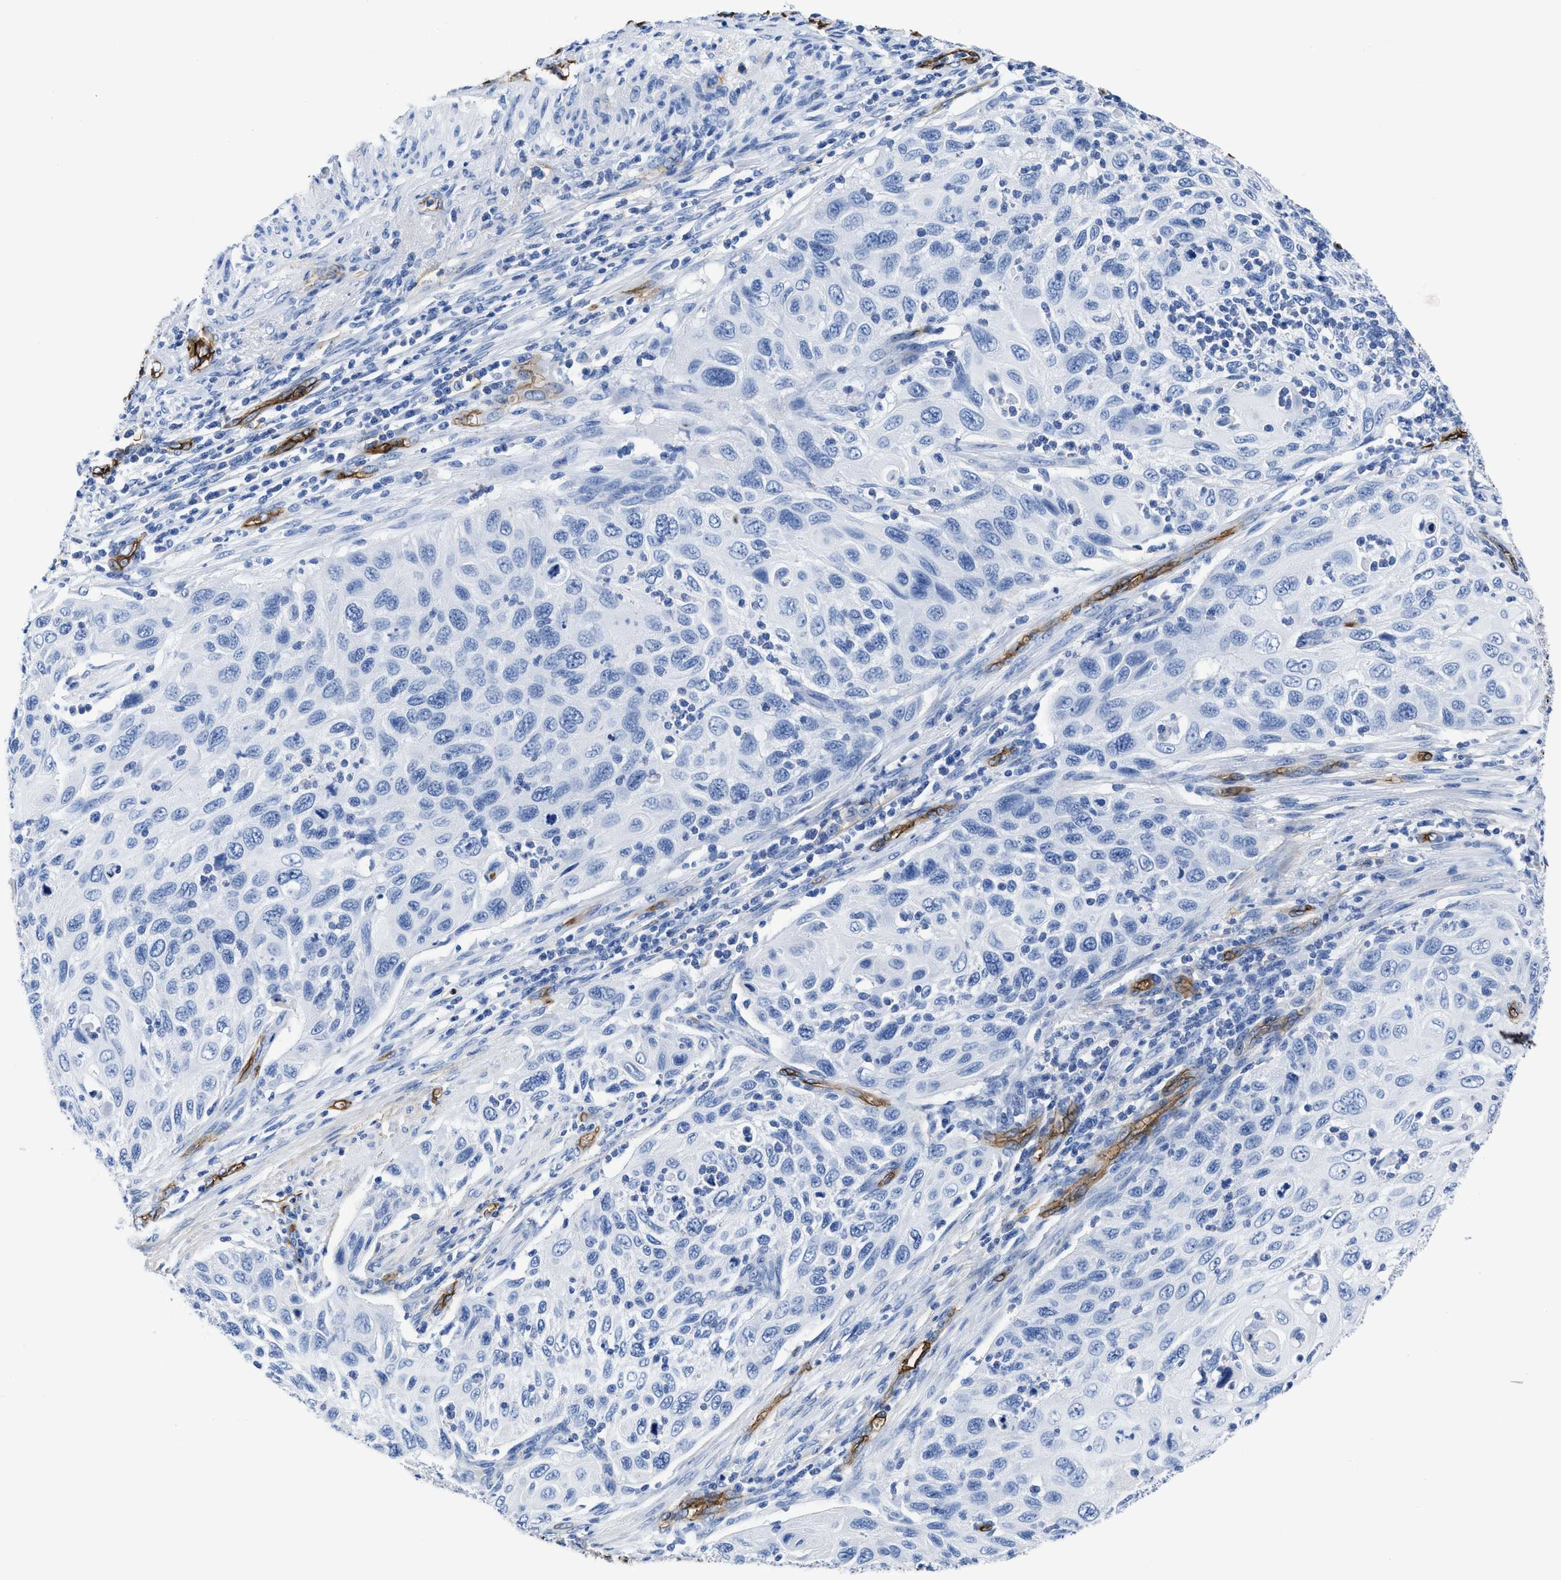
{"staining": {"intensity": "negative", "quantity": "none", "location": "none"}, "tissue": "cervical cancer", "cell_type": "Tumor cells", "image_type": "cancer", "snomed": [{"axis": "morphology", "description": "Squamous cell carcinoma, NOS"}, {"axis": "topography", "description": "Cervix"}], "caption": "A high-resolution micrograph shows immunohistochemistry (IHC) staining of cervical squamous cell carcinoma, which reveals no significant expression in tumor cells. (Stains: DAB immunohistochemistry (IHC) with hematoxylin counter stain, Microscopy: brightfield microscopy at high magnification).", "gene": "AQP1", "patient": {"sex": "female", "age": 70}}